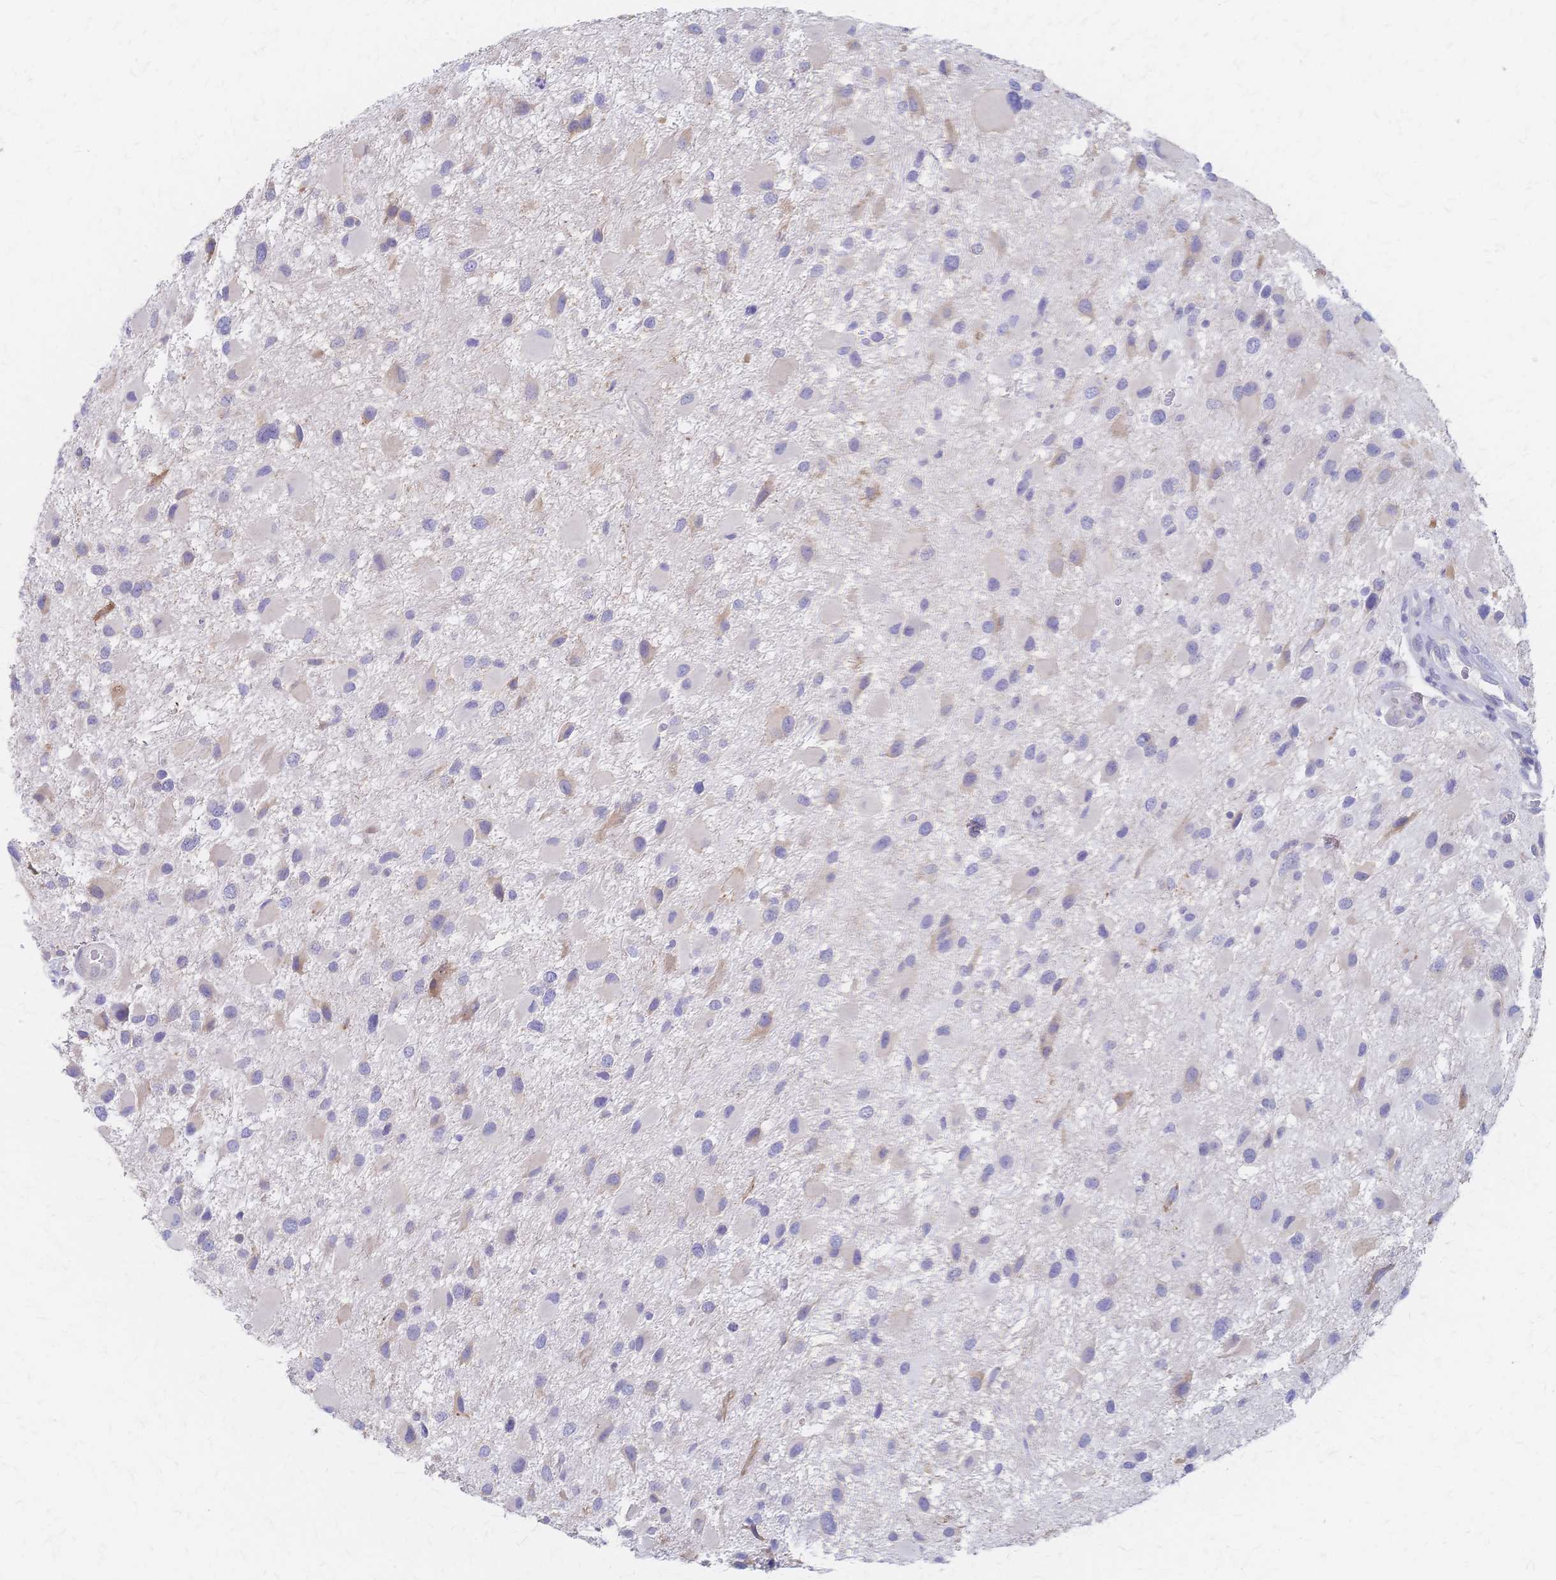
{"staining": {"intensity": "negative", "quantity": "none", "location": "none"}, "tissue": "glioma", "cell_type": "Tumor cells", "image_type": "cancer", "snomed": [{"axis": "morphology", "description": "Glioma, malignant, High grade"}, {"axis": "topography", "description": "Brain"}], "caption": "Tumor cells are negative for brown protein staining in glioma.", "gene": "CYB5A", "patient": {"sex": "female", "age": 40}}